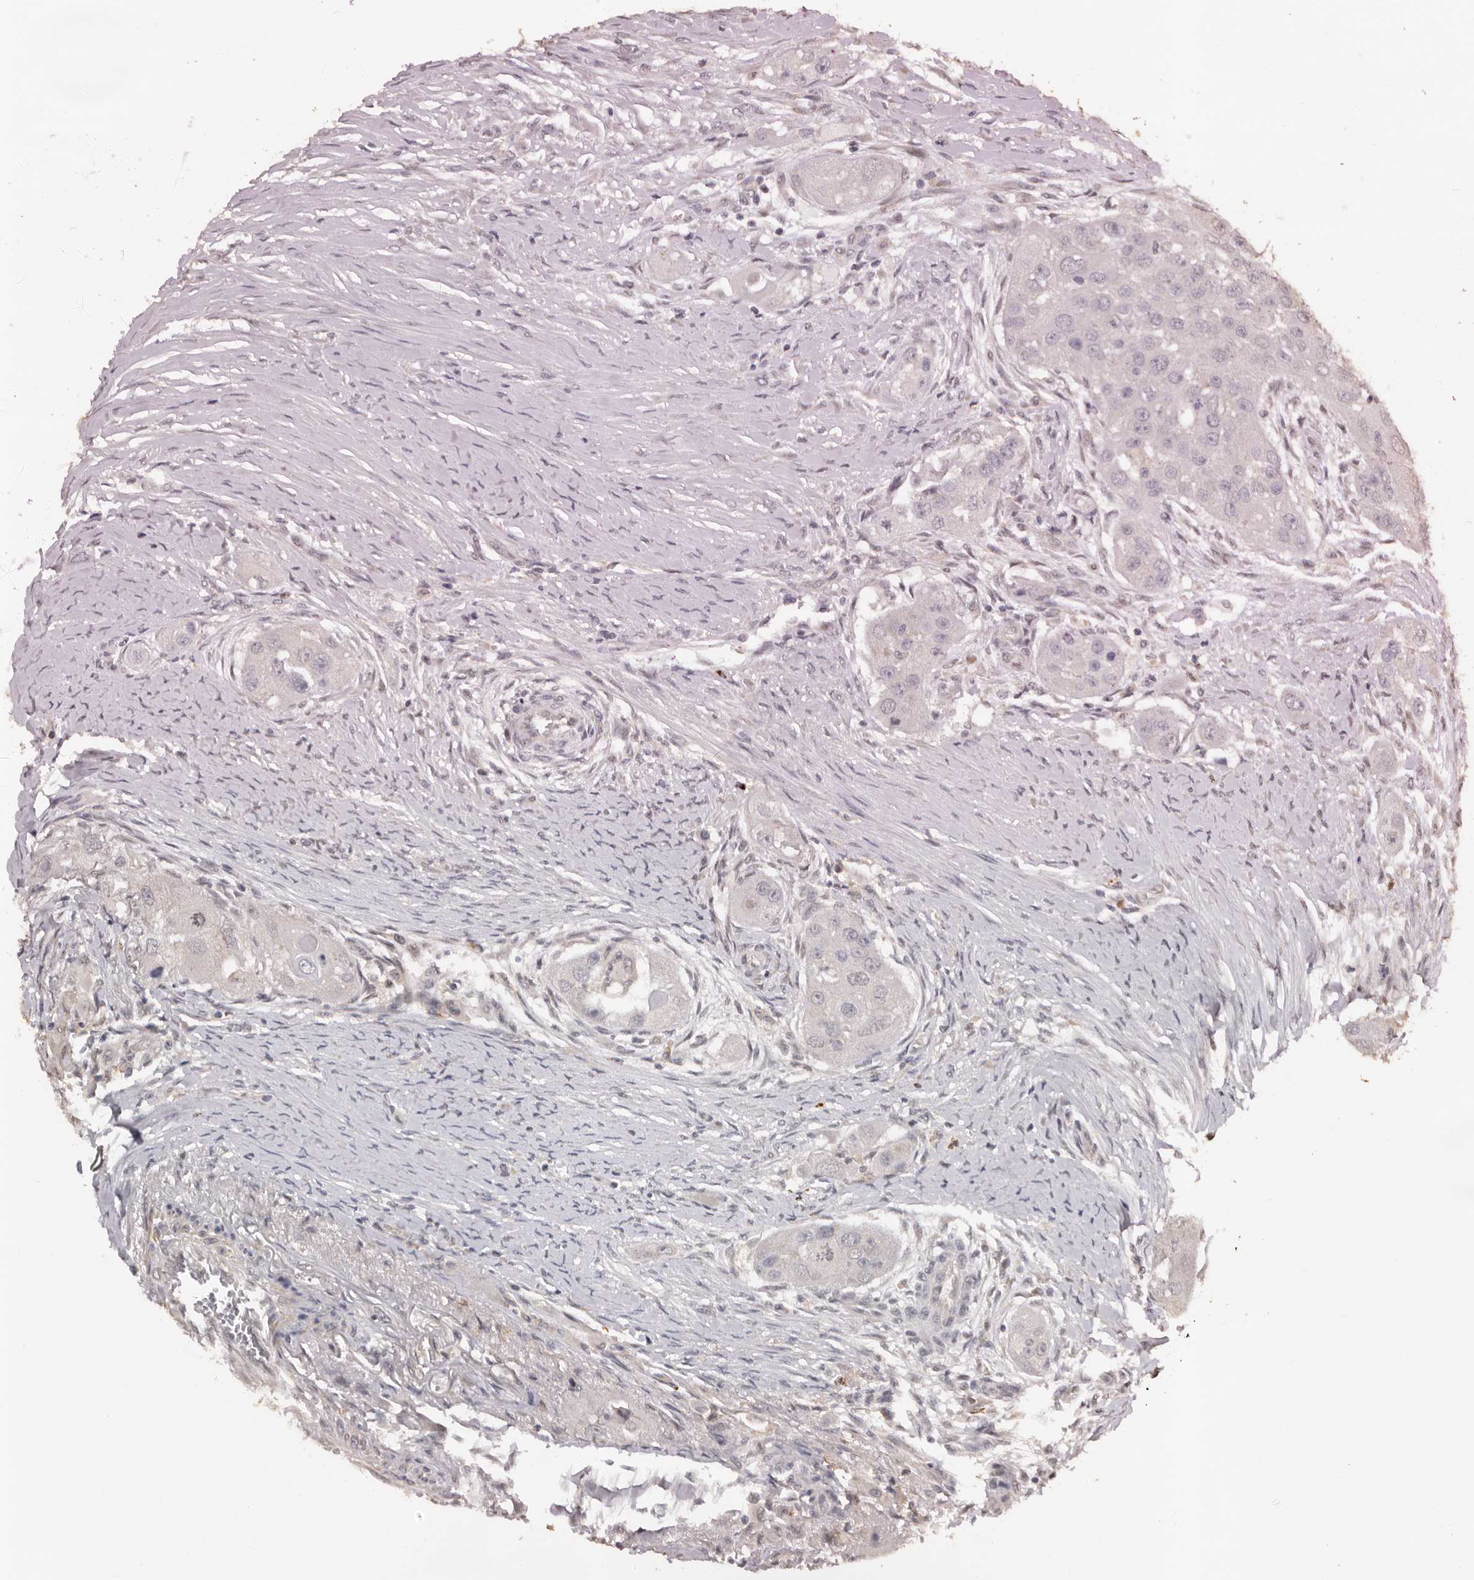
{"staining": {"intensity": "negative", "quantity": "none", "location": "none"}, "tissue": "head and neck cancer", "cell_type": "Tumor cells", "image_type": "cancer", "snomed": [{"axis": "morphology", "description": "Normal tissue, NOS"}, {"axis": "morphology", "description": "Squamous cell carcinoma, NOS"}, {"axis": "topography", "description": "Skeletal muscle"}, {"axis": "topography", "description": "Head-Neck"}], "caption": "Immunohistochemical staining of head and neck cancer reveals no significant positivity in tumor cells.", "gene": "KIF2B", "patient": {"sex": "male", "age": 51}}